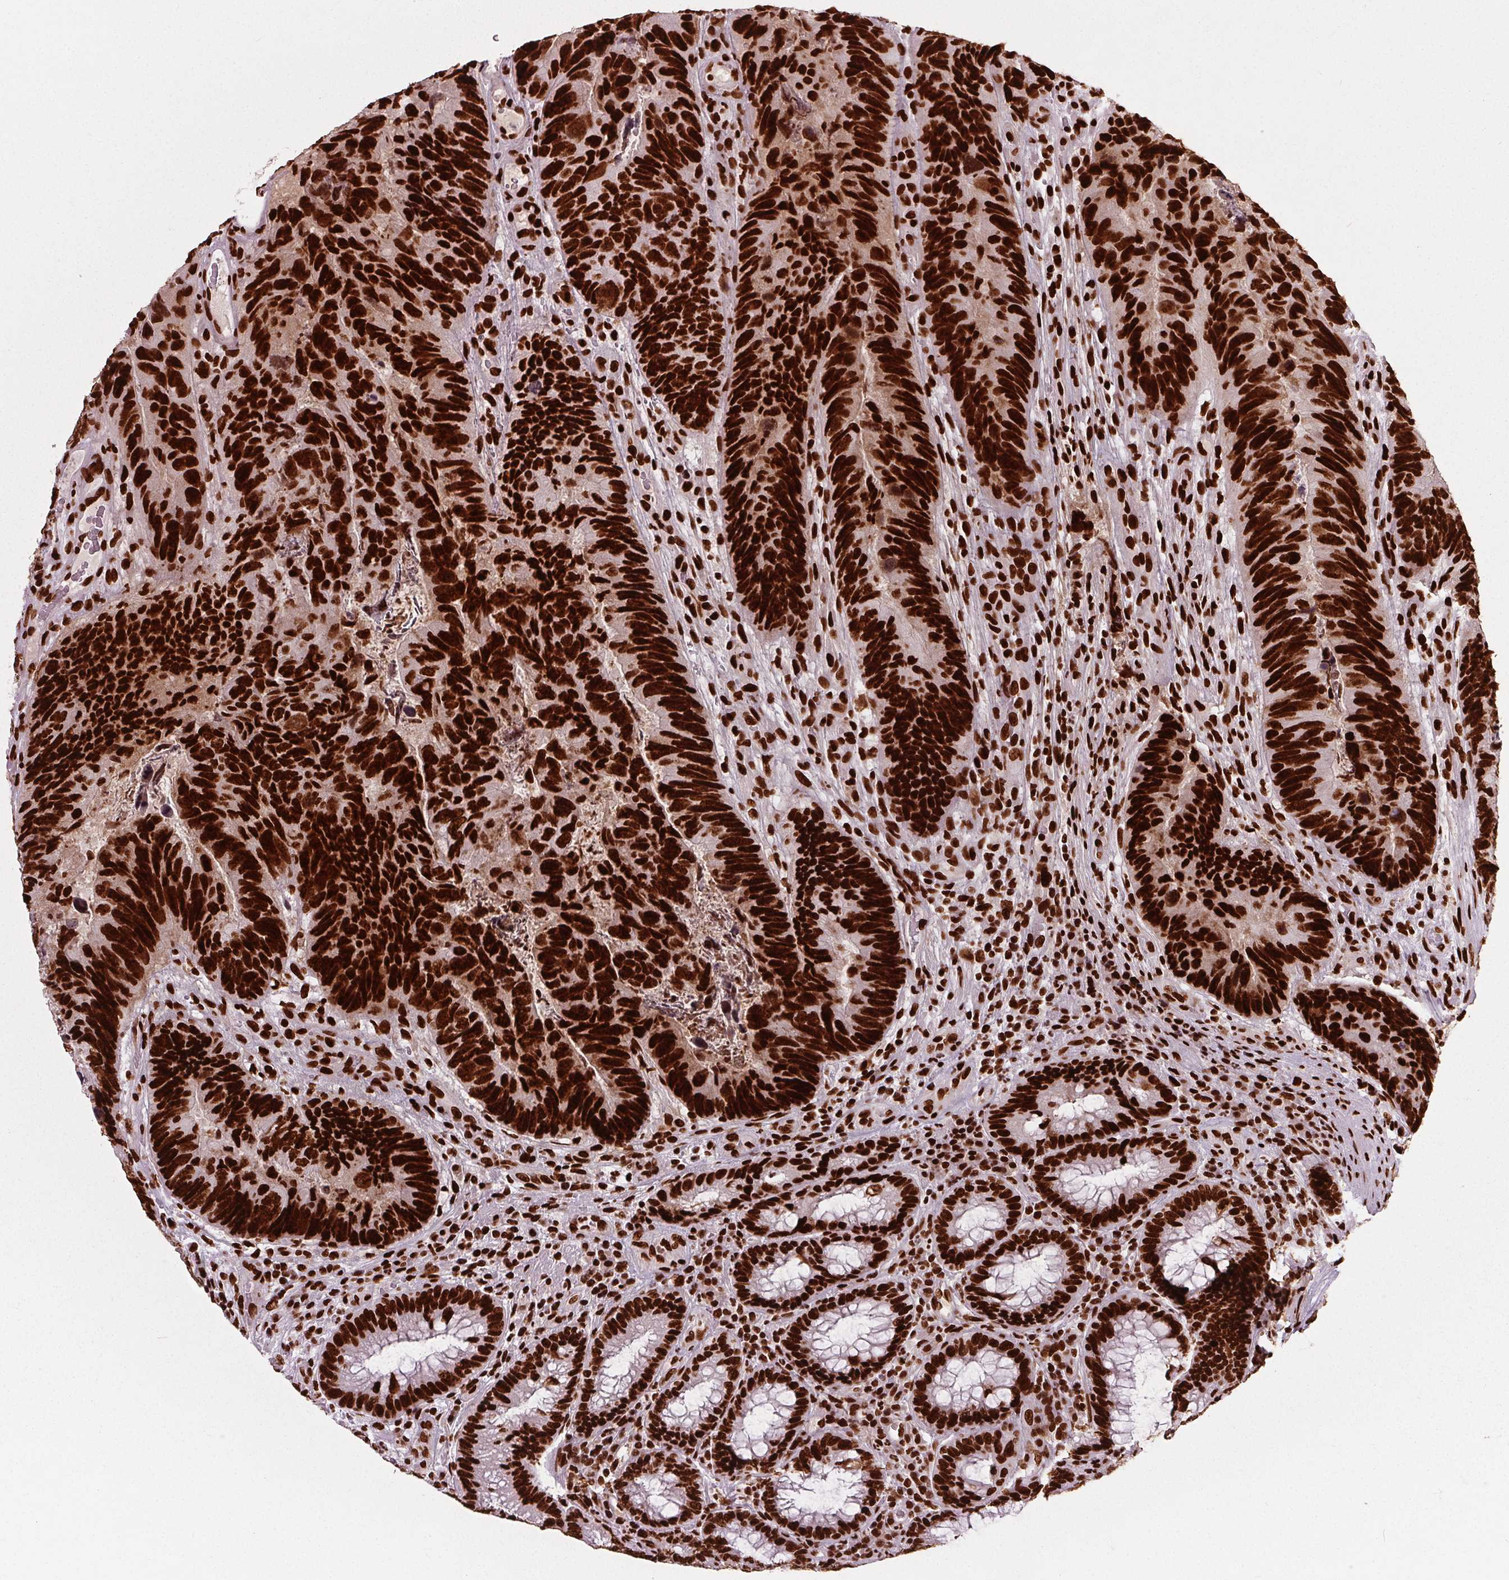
{"staining": {"intensity": "strong", "quantity": ">75%", "location": "nuclear"}, "tissue": "colorectal cancer", "cell_type": "Tumor cells", "image_type": "cancer", "snomed": [{"axis": "morphology", "description": "Adenocarcinoma, NOS"}, {"axis": "topography", "description": "Colon"}], "caption": "Immunohistochemical staining of human adenocarcinoma (colorectal) displays strong nuclear protein expression in about >75% of tumor cells.", "gene": "BRD4", "patient": {"sex": "female", "age": 67}}